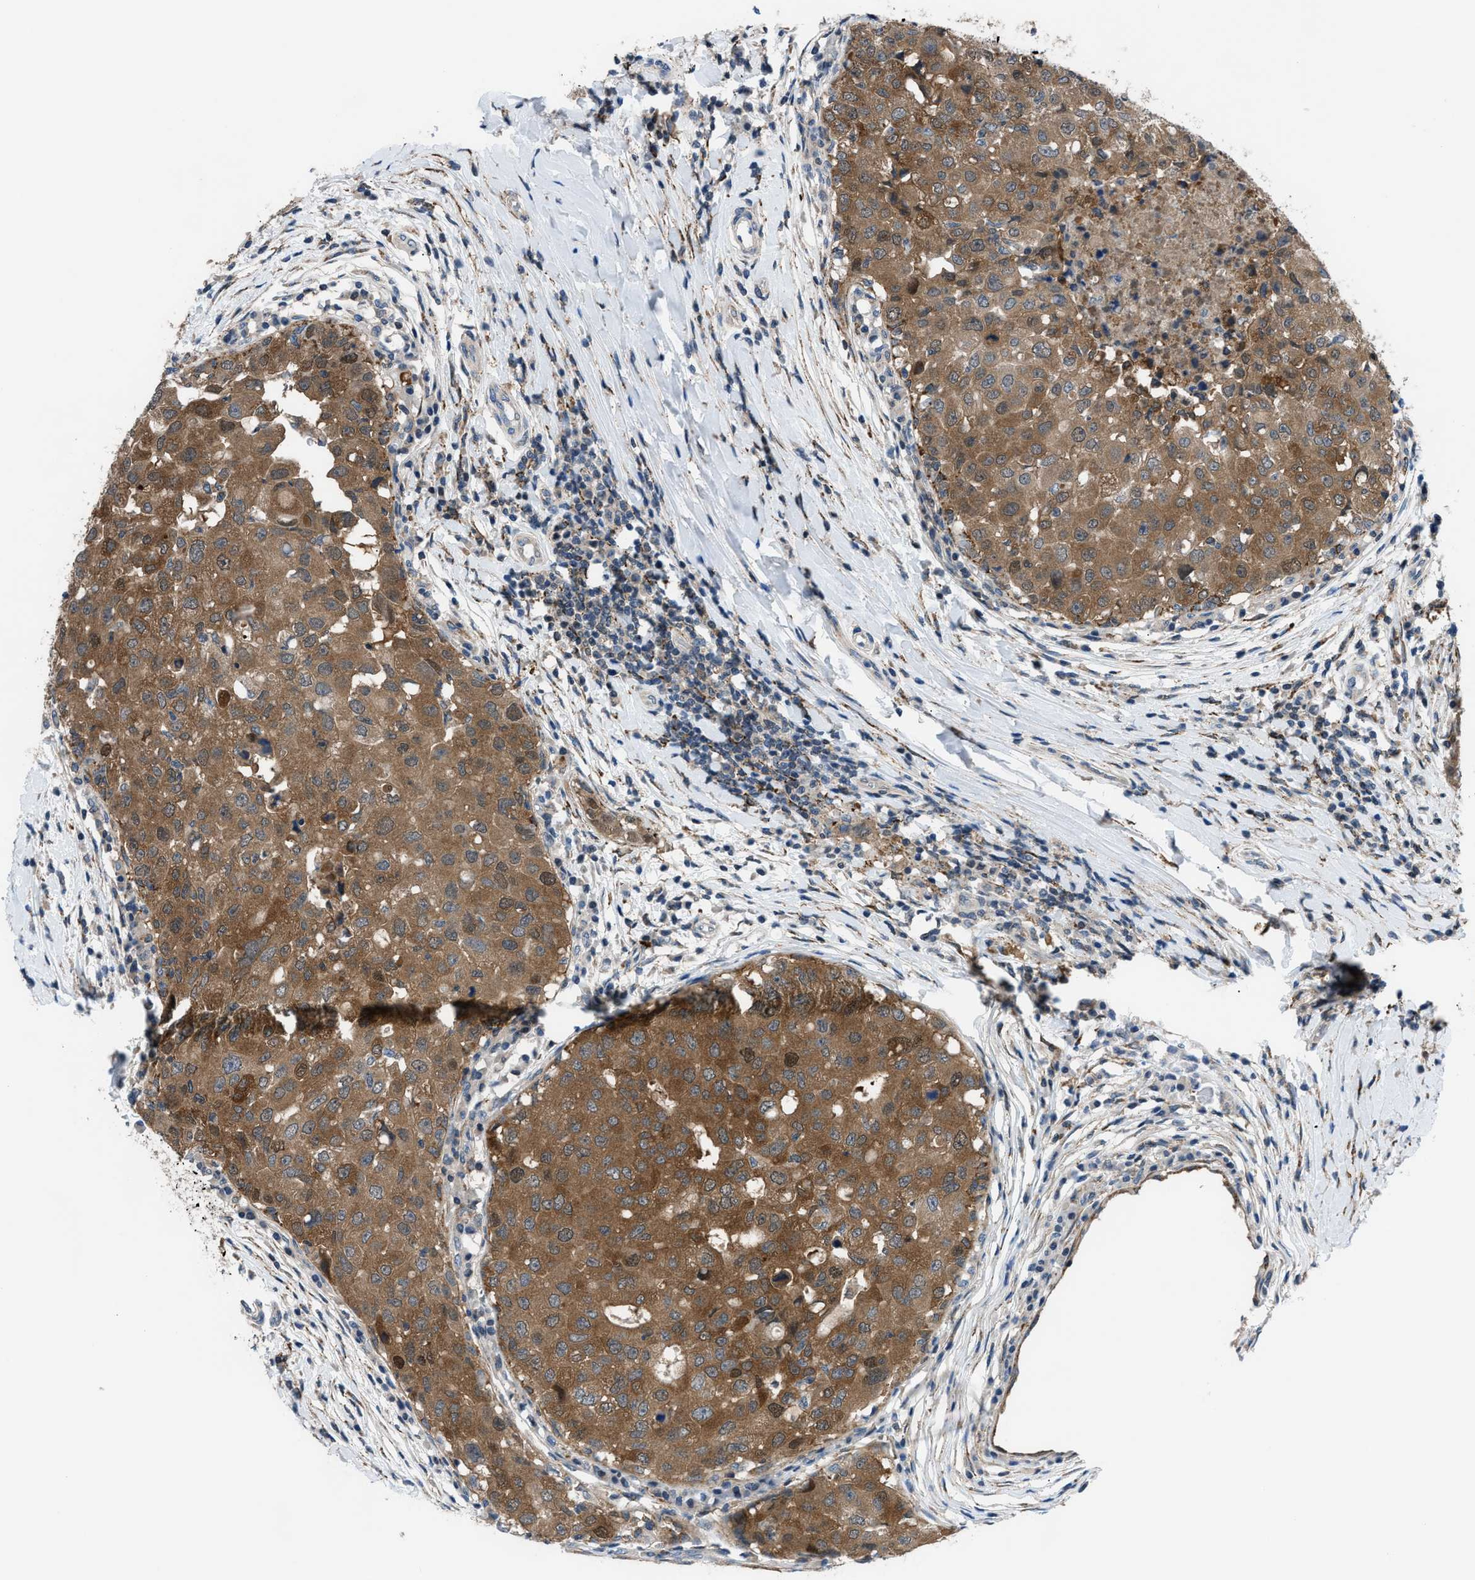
{"staining": {"intensity": "moderate", "quantity": ">75%", "location": "cytoplasmic/membranous,nuclear"}, "tissue": "breast cancer", "cell_type": "Tumor cells", "image_type": "cancer", "snomed": [{"axis": "morphology", "description": "Duct carcinoma"}, {"axis": "topography", "description": "Breast"}], "caption": "Protein analysis of breast cancer tissue reveals moderate cytoplasmic/membranous and nuclear staining in approximately >75% of tumor cells. (DAB = brown stain, brightfield microscopy at high magnification).", "gene": "TMEM45B", "patient": {"sex": "female", "age": 27}}